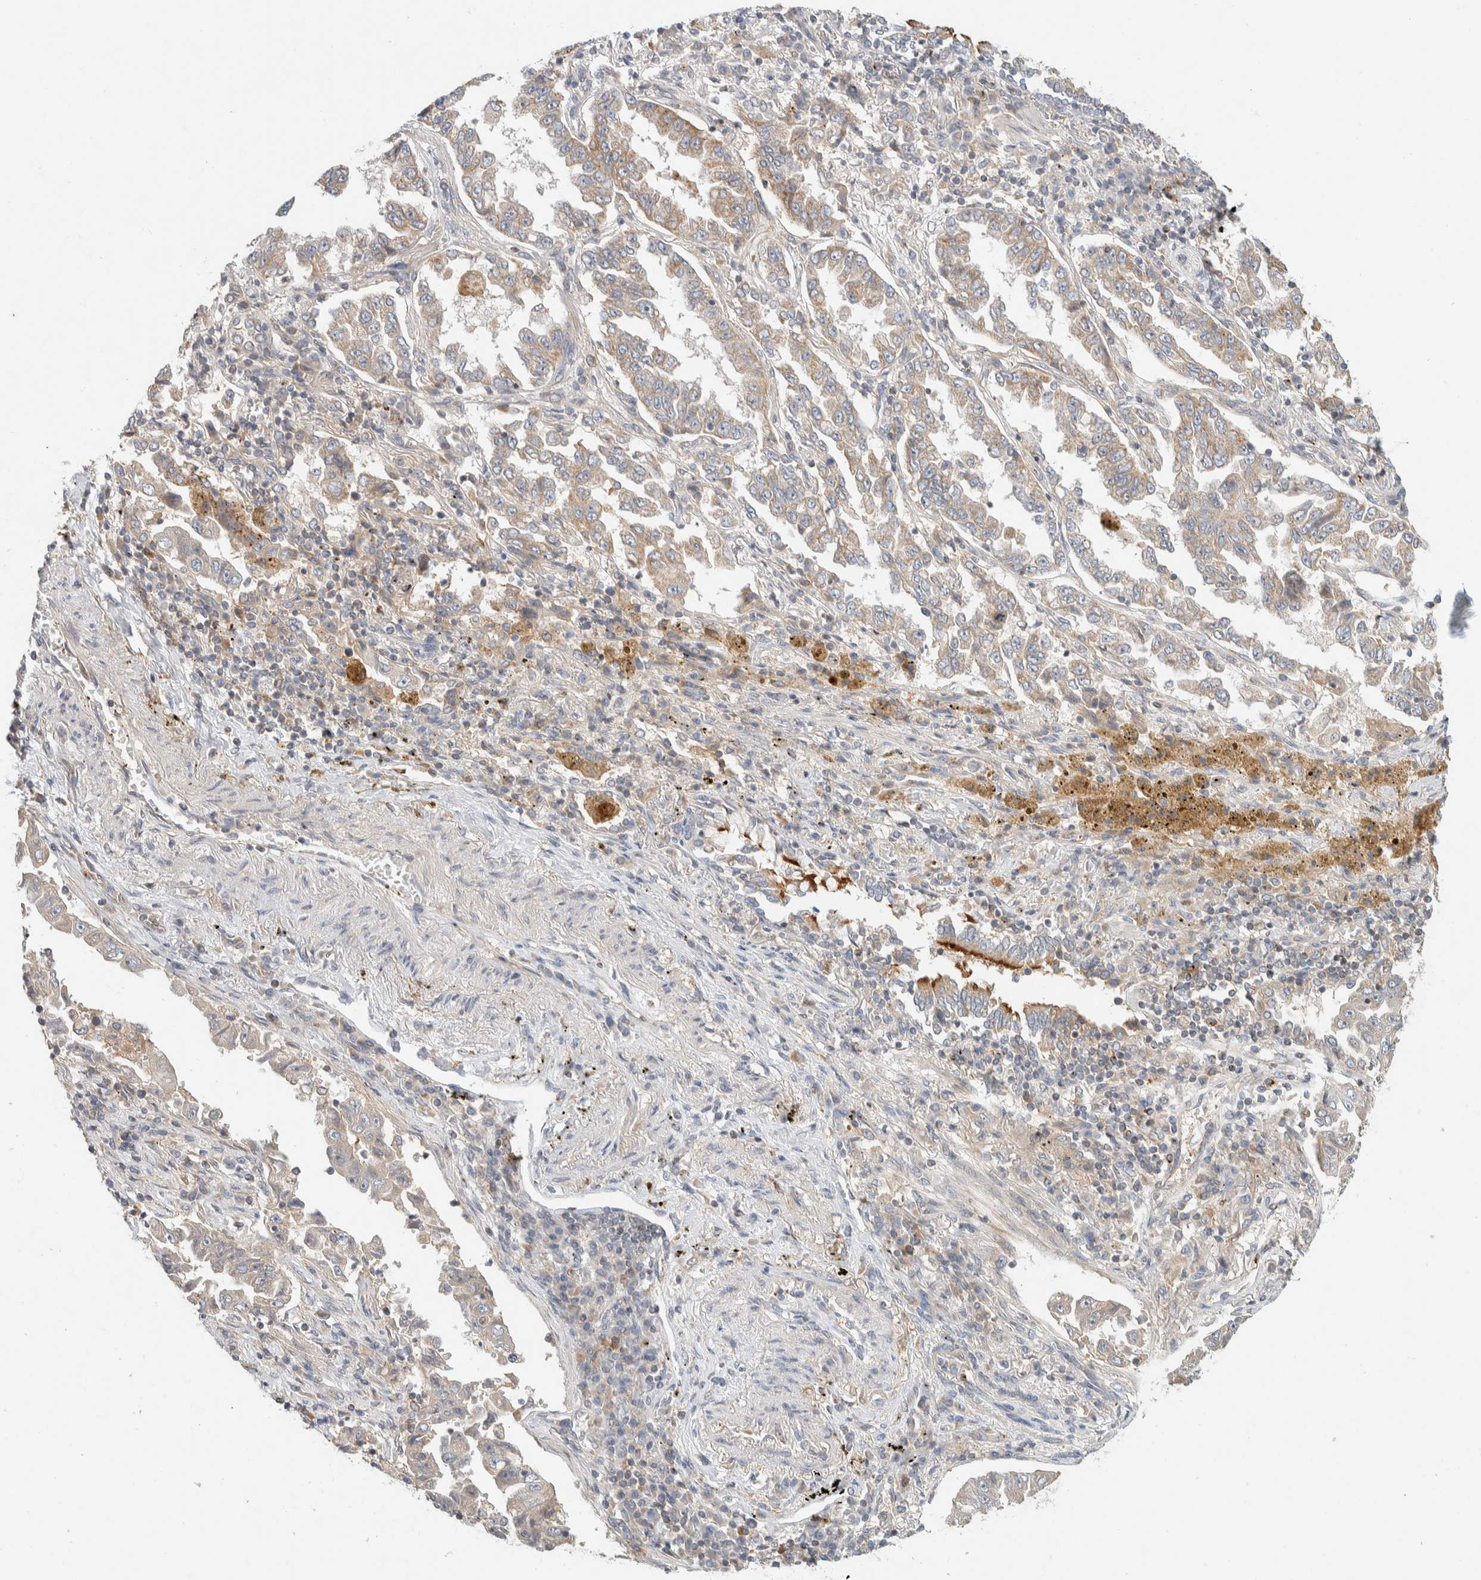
{"staining": {"intensity": "weak", "quantity": ">75%", "location": "cytoplasmic/membranous"}, "tissue": "lung cancer", "cell_type": "Tumor cells", "image_type": "cancer", "snomed": [{"axis": "morphology", "description": "Adenocarcinoma, NOS"}, {"axis": "topography", "description": "Lung"}], "caption": "Approximately >75% of tumor cells in lung adenocarcinoma reveal weak cytoplasmic/membranous protein expression as visualized by brown immunohistochemical staining.", "gene": "KIF9", "patient": {"sex": "female", "age": 51}}